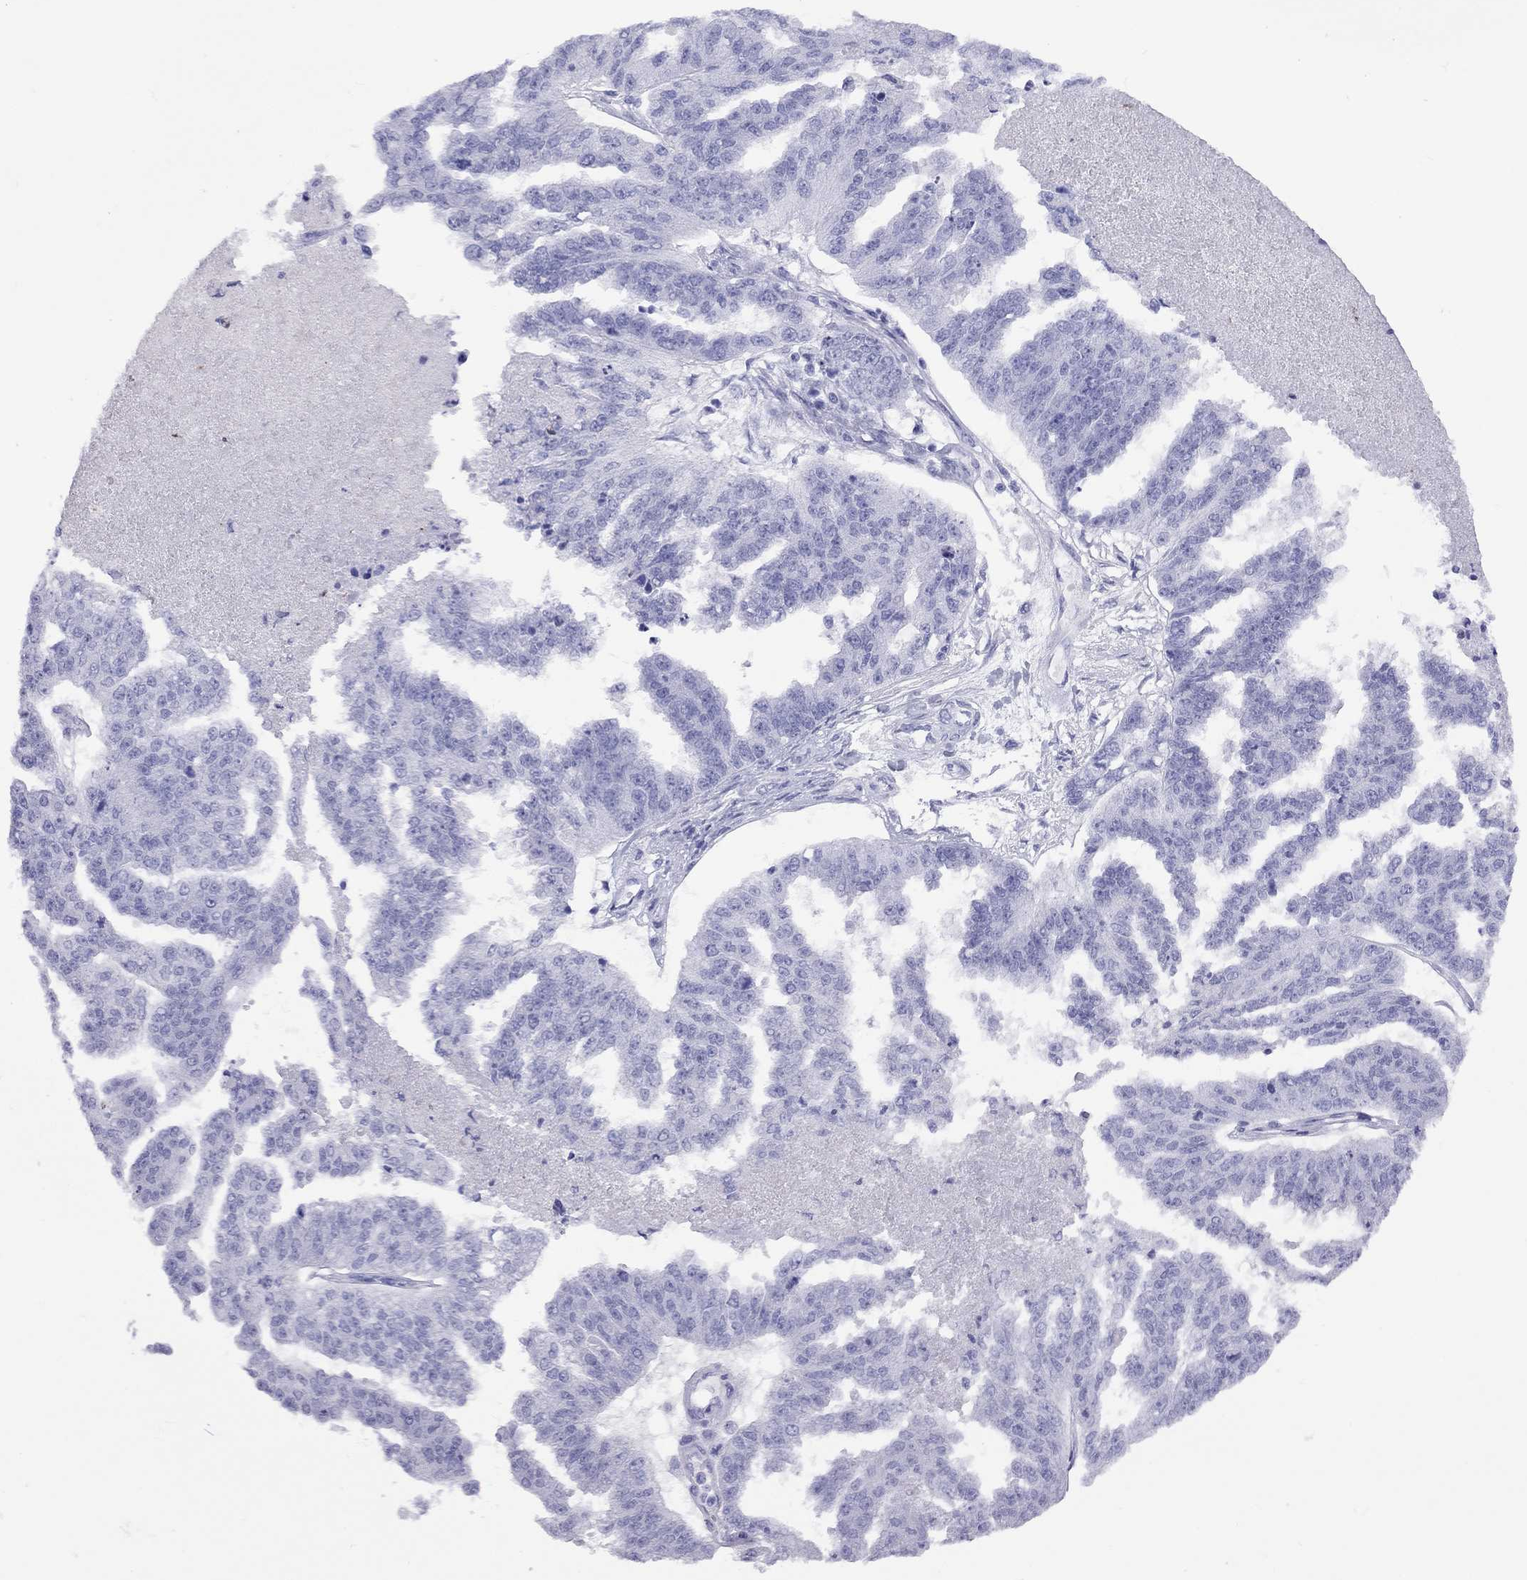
{"staining": {"intensity": "negative", "quantity": "none", "location": "none"}, "tissue": "ovarian cancer", "cell_type": "Tumor cells", "image_type": "cancer", "snomed": [{"axis": "morphology", "description": "Cystadenocarcinoma, serous, NOS"}, {"axis": "topography", "description": "Ovary"}], "caption": "DAB immunohistochemical staining of human serous cystadenocarcinoma (ovarian) shows no significant expression in tumor cells.", "gene": "SLAMF1", "patient": {"sex": "female", "age": 58}}